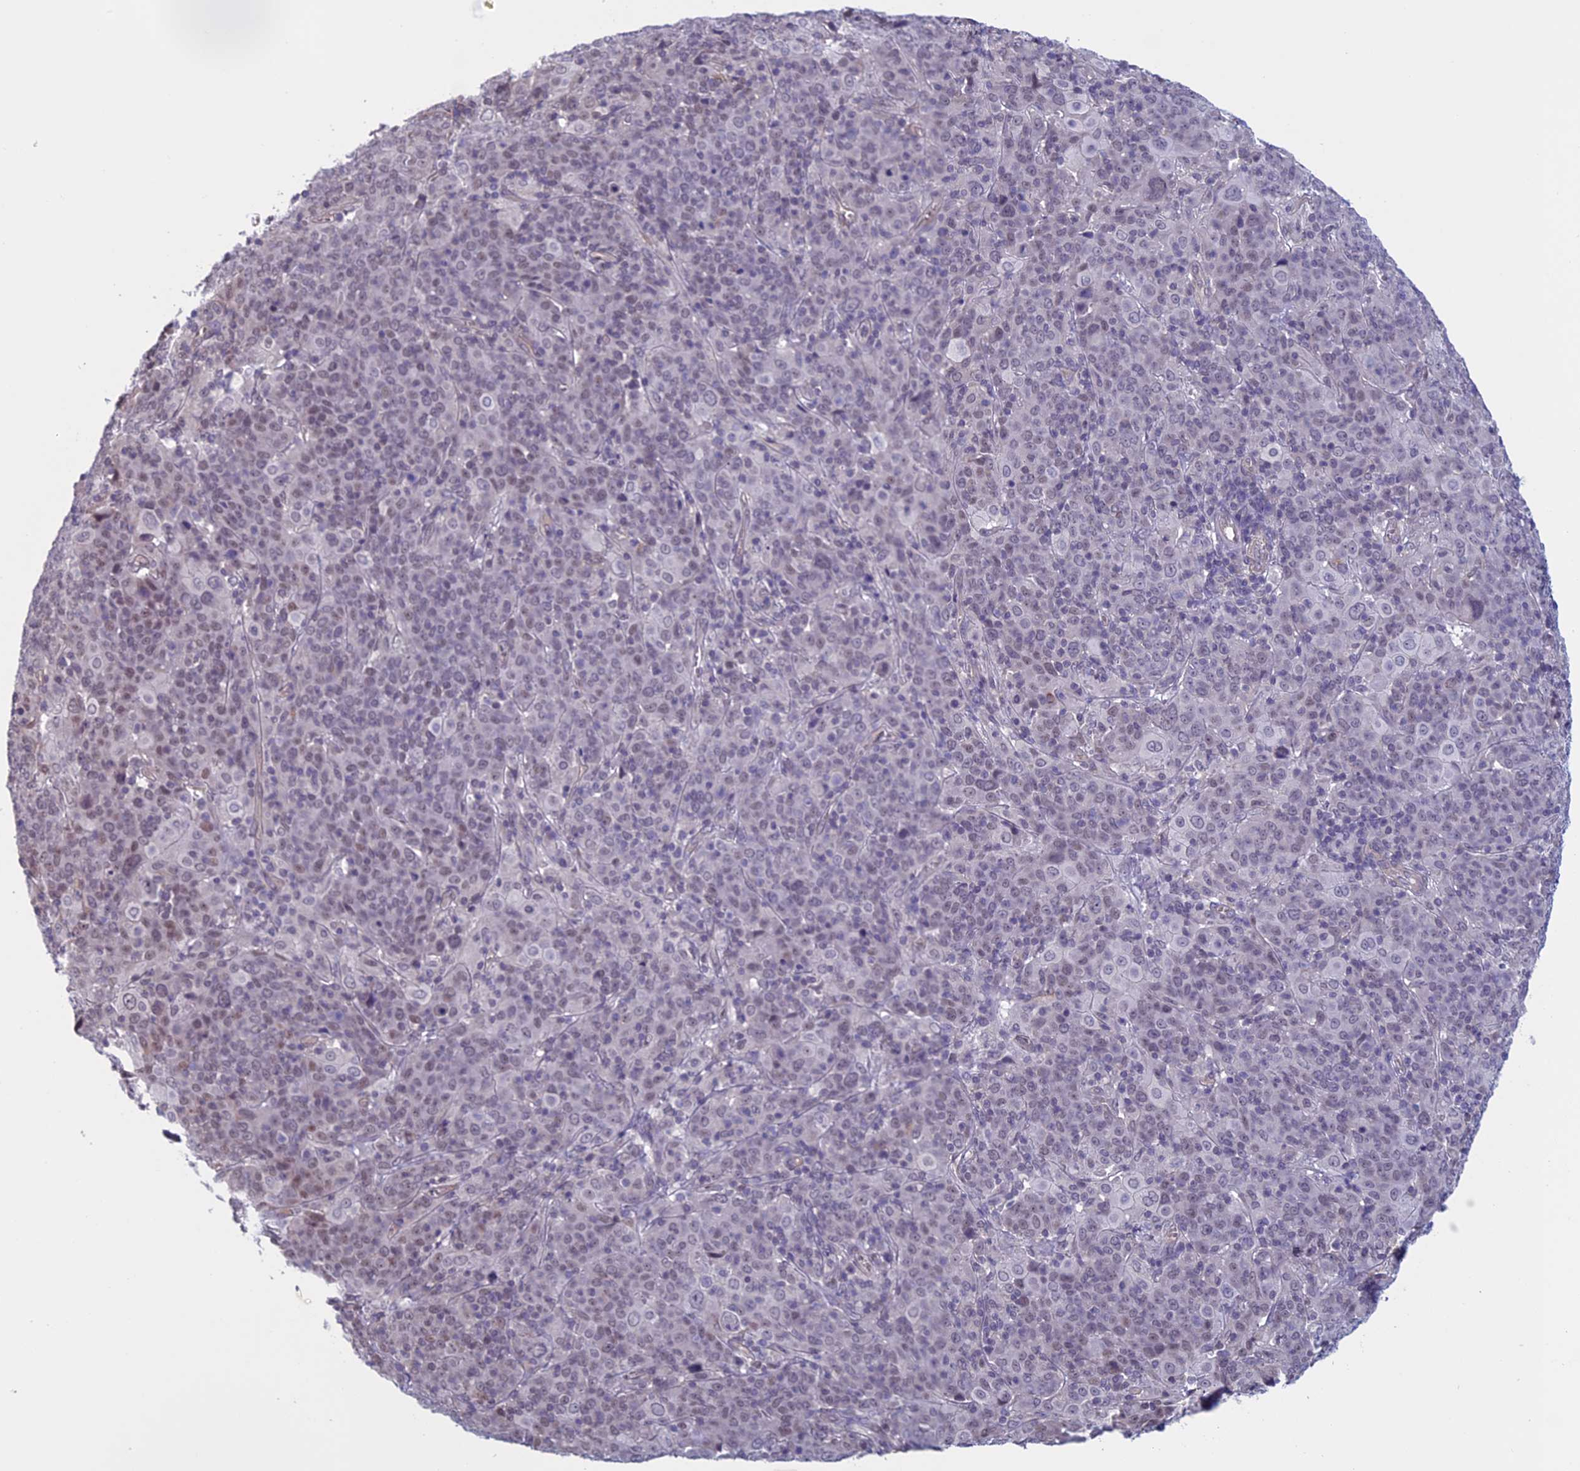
{"staining": {"intensity": "weak", "quantity": "25%-75%", "location": "nuclear"}, "tissue": "cervical cancer", "cell_type": "Tumor cells", "image_type": "cancer", "snomed": [{"axis": "morphology", "description": "Squamous cell carcinoma, NOS"}, {"axis": "topography", "description": "Cervix"}], "caption": "Approximately 25%-75% of tumor cells in cervical cancer (squamous cell carcinoma) reveal weak nuclear protein positivity as visualized by brown immunohistochemical staining.", "gene": "SLC1A6", "patient": {"sex": "female", "age": 67}}